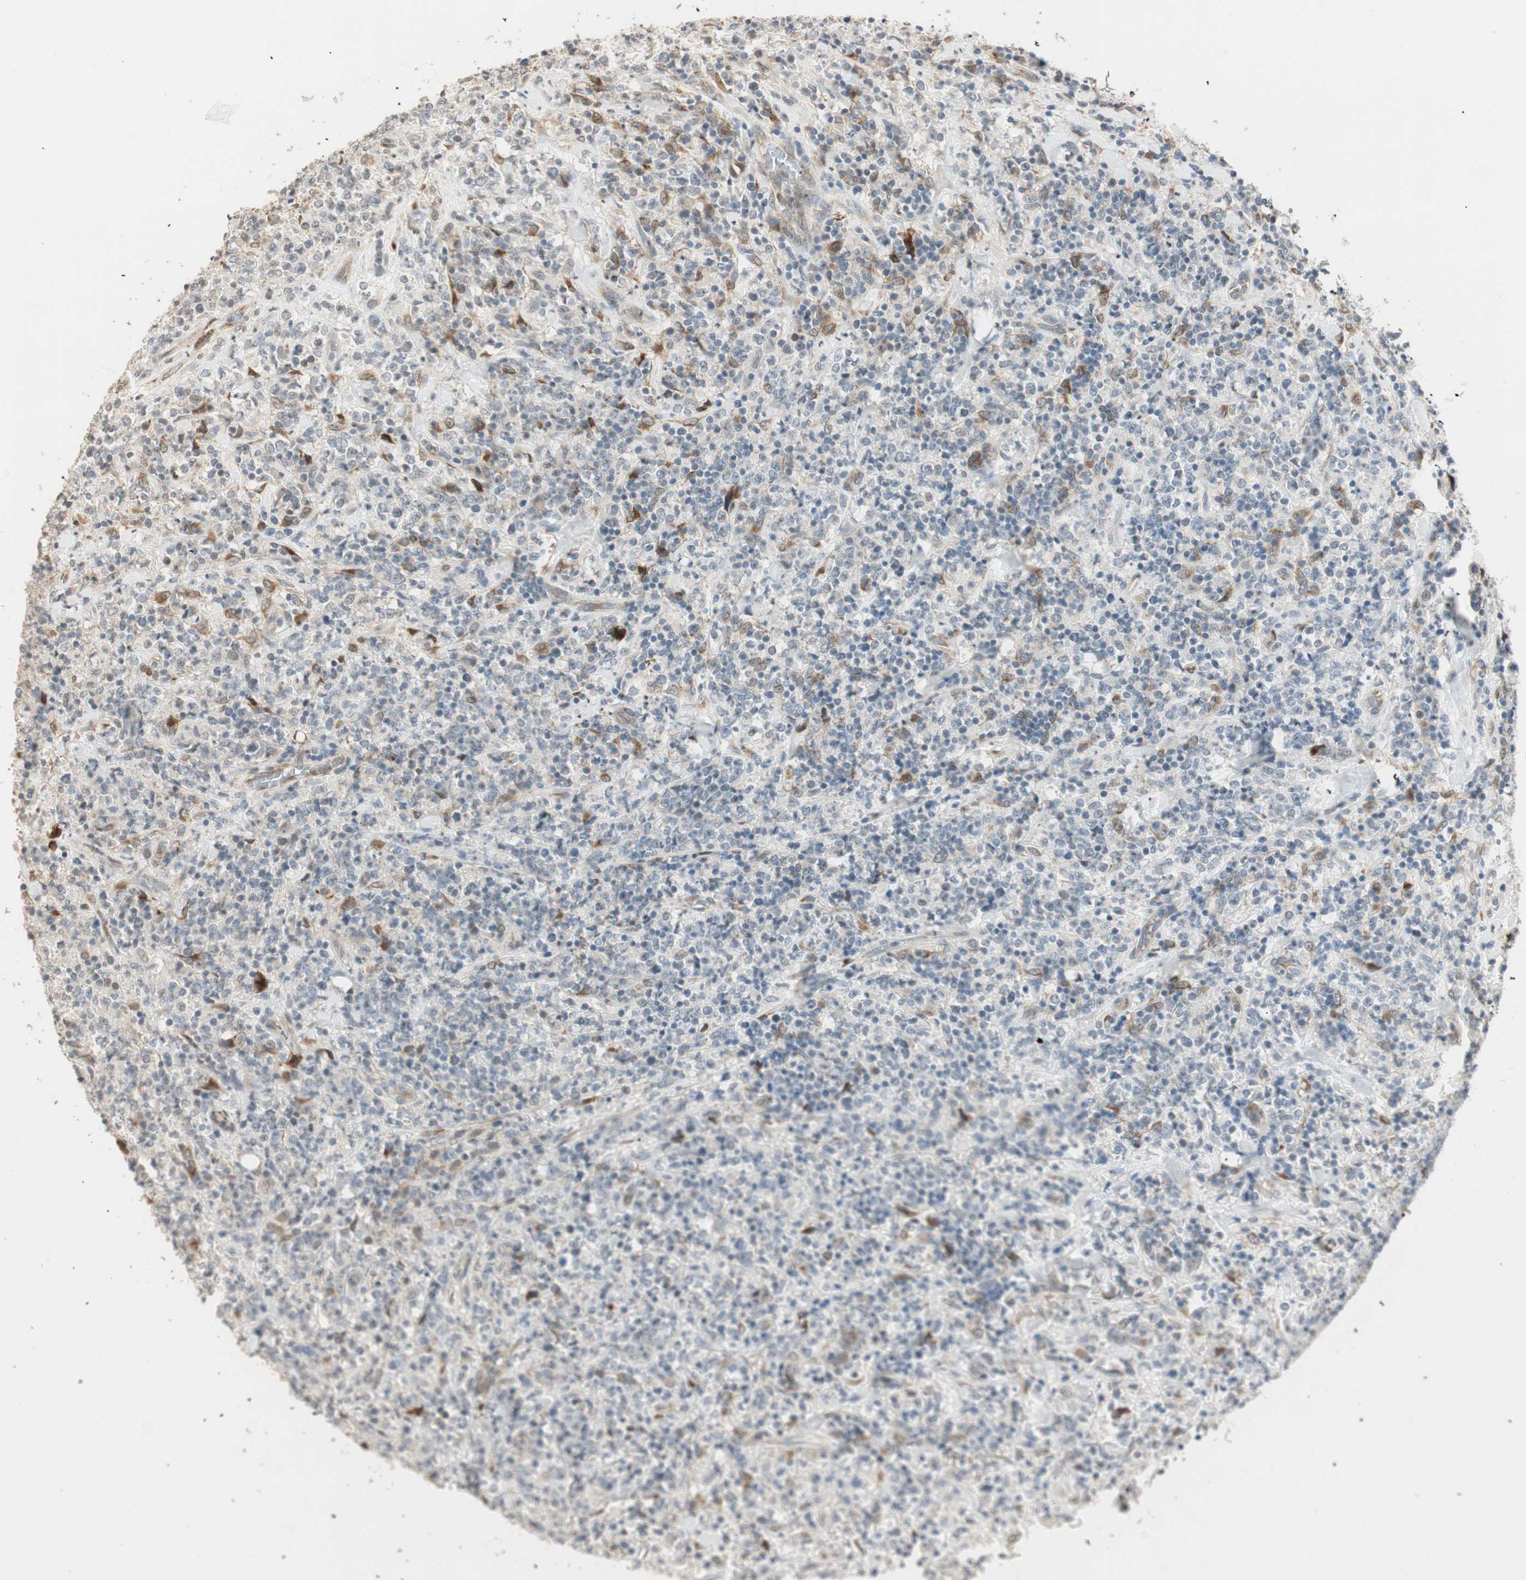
{"staining": {"intensity": "strong", "quantity": "<25%", "location": "cytoplasmic/membranous"}, "tissue": "lymphoma", "cell_type": "Tumor cells", "image_type": "cancer", "snomed": [{"axis": "morphology", "description": "Malignant lymphoma, non-Hodgkin's type, High grade"}, {"axis": "topography", "description": "Soft tissue"}], "caption": "IHC image of lymphoma stained for a protein (brown), which demonstrates medium levels of strong cytoplasmic/membranous positivity in approximately <25% of tumor cells.", "gene": "TASOR", "patient": {"sex": "male", "age": 18}}